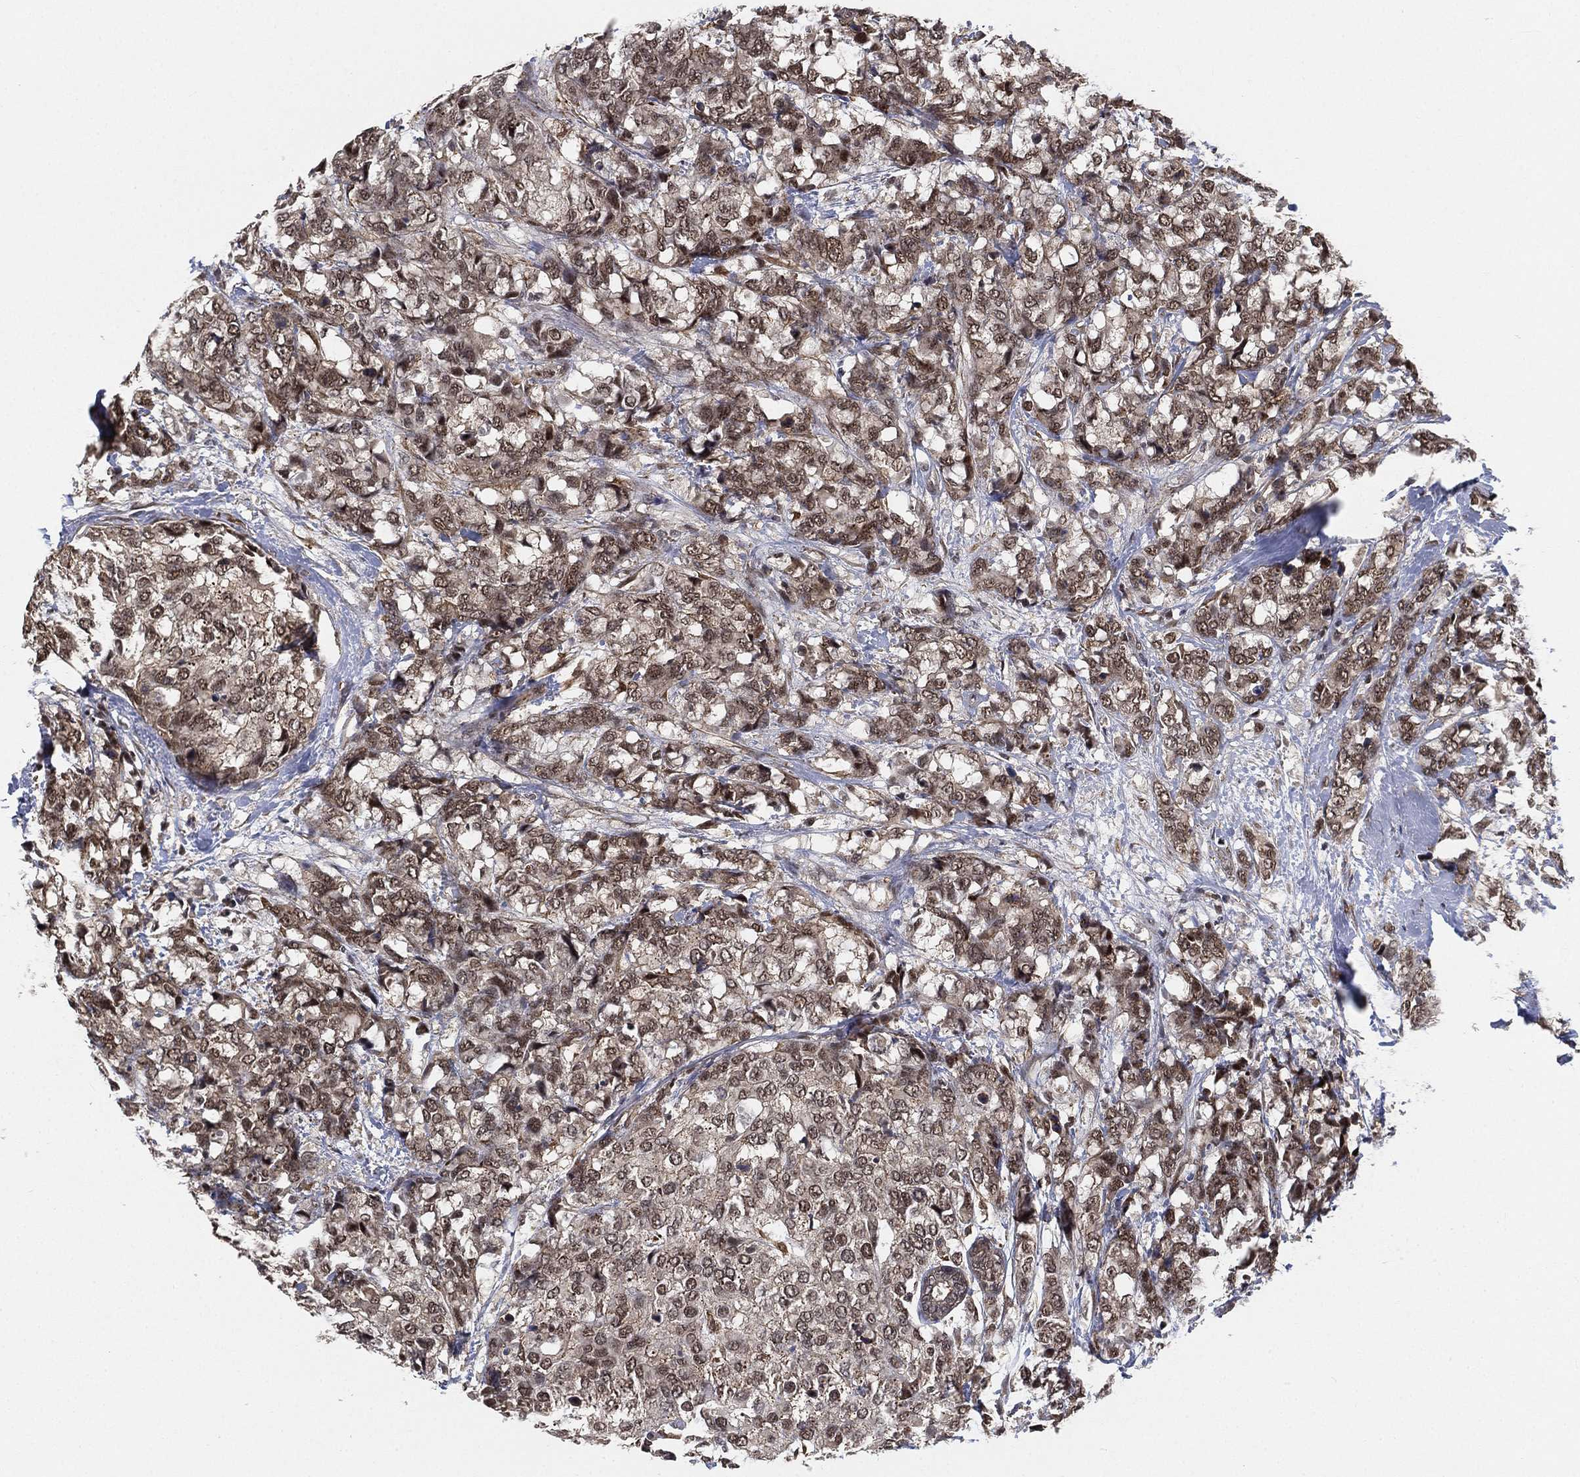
{"staining": {"intensity": "moderate", "quantity": ">75%", "location": "cytoplasmic/membranous,nuclear"}, "tissue": "breast cancer", "cell_type": "Tumor cells", "image_type": "cancer", "snomed": [{"axis": "morphology", "description": "Lobular carcinoma"}, {"axis": "topography", "description": "Breast"}], "caption": "There is medium levels of moderate cytoplasmic/membranous and nuclear staining in tumor cells of breast lobular carcinoma, as demonstrated by immunohistochemical staining (brown color).", "gene": "RSRC2", "patient": {"sex": "female", "age": 59}}